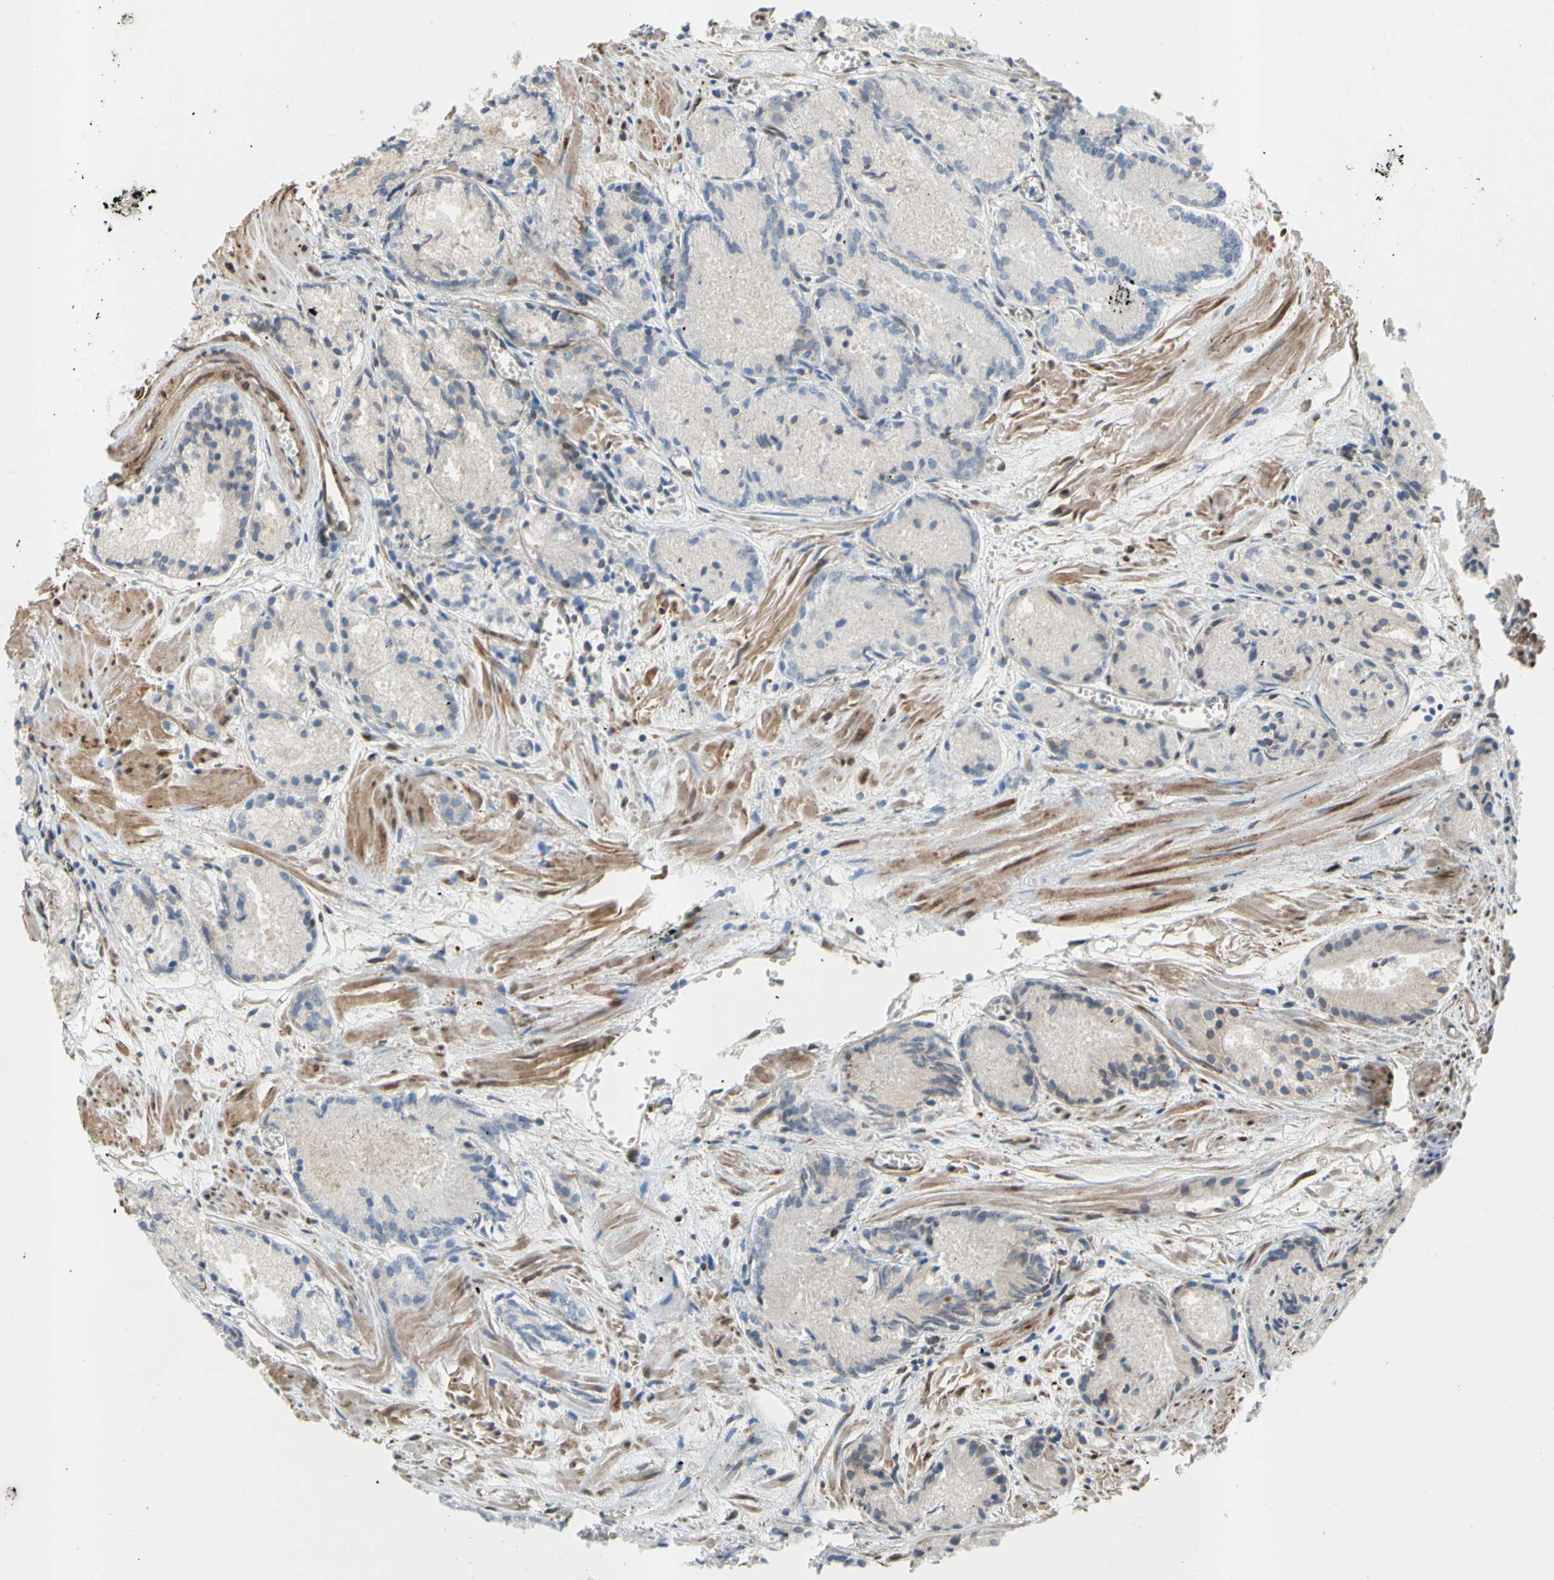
{"staining": {"intensity": "negative", "quantity": "none", "location": "none"}, "tissue": "prostate cancer", "cell_type": "Tumor cells", "image_type": "cancer", "snomed": [{"axis": "morphology", "description": "Adenocarcinoma, Low grade"}, {"axis": "topography", "description": "Prostate"}], "caption": "Prostate adenocarcinoma (low-grade) was stained to show a protein in brown. There is no significant staining in tumor cells.", "gene": "TRAF2", "patient": {"sex": "male", "age": 72}}